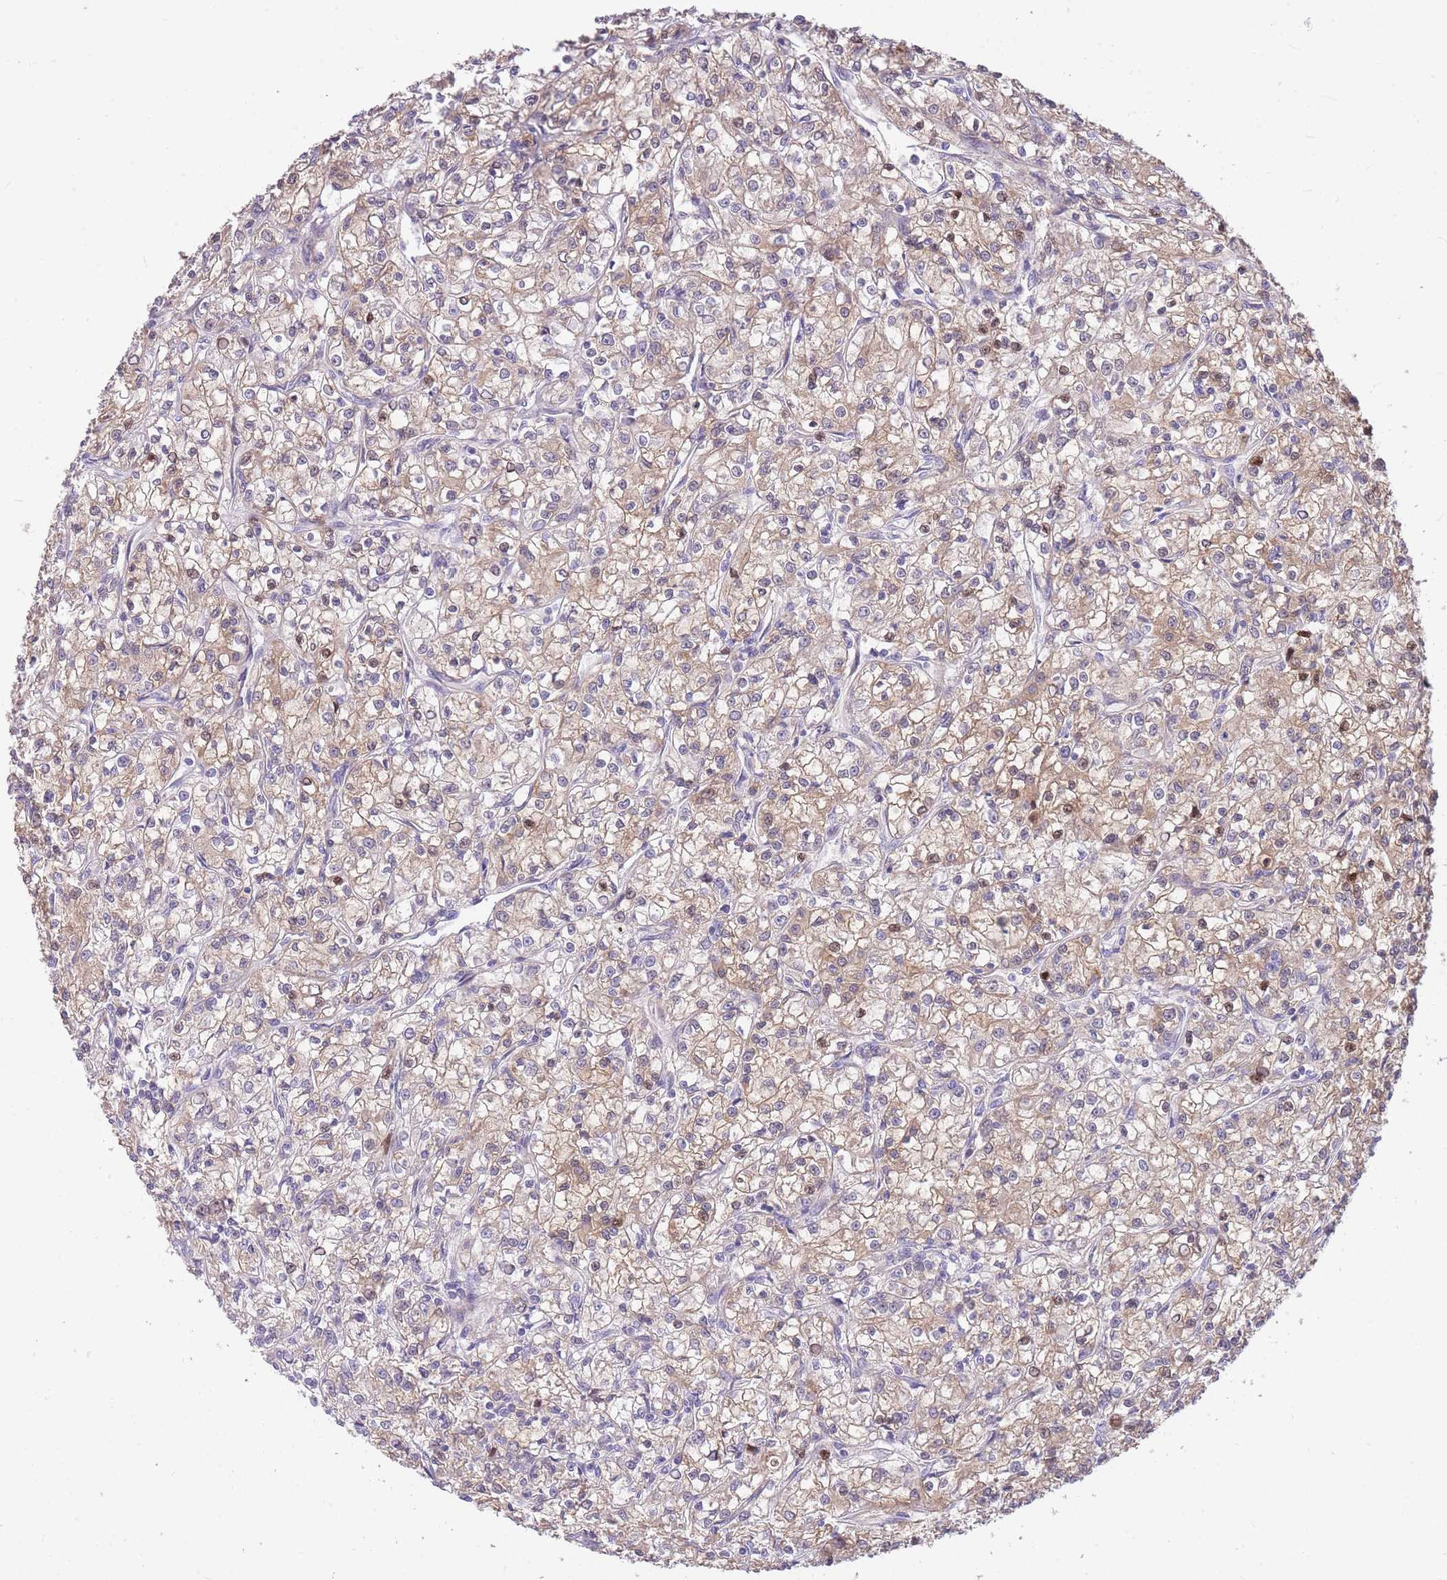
{"staining": {"intensity": "weak", "quantity": ">75%", "location": "cytoplasmic/membranous,nuclear"}, "tissue": "renal cancer", "cell_type": "Tumor cells", "image_type": "cancer", "snomed": [{"axis": "morphology", "description": "Adenocarcinoma, NOS"}, {"axis": "topography", "description": "Kidney"}], "caption": "Protein expression analysis of renal cancer (adenocarcinoma) demonstrates weak cytoplasmic/membranous and nuclear positivity in about >75% of tumor cells.", "gene": "OR5T1", "patient": {"sex": "female", "age": 59}}